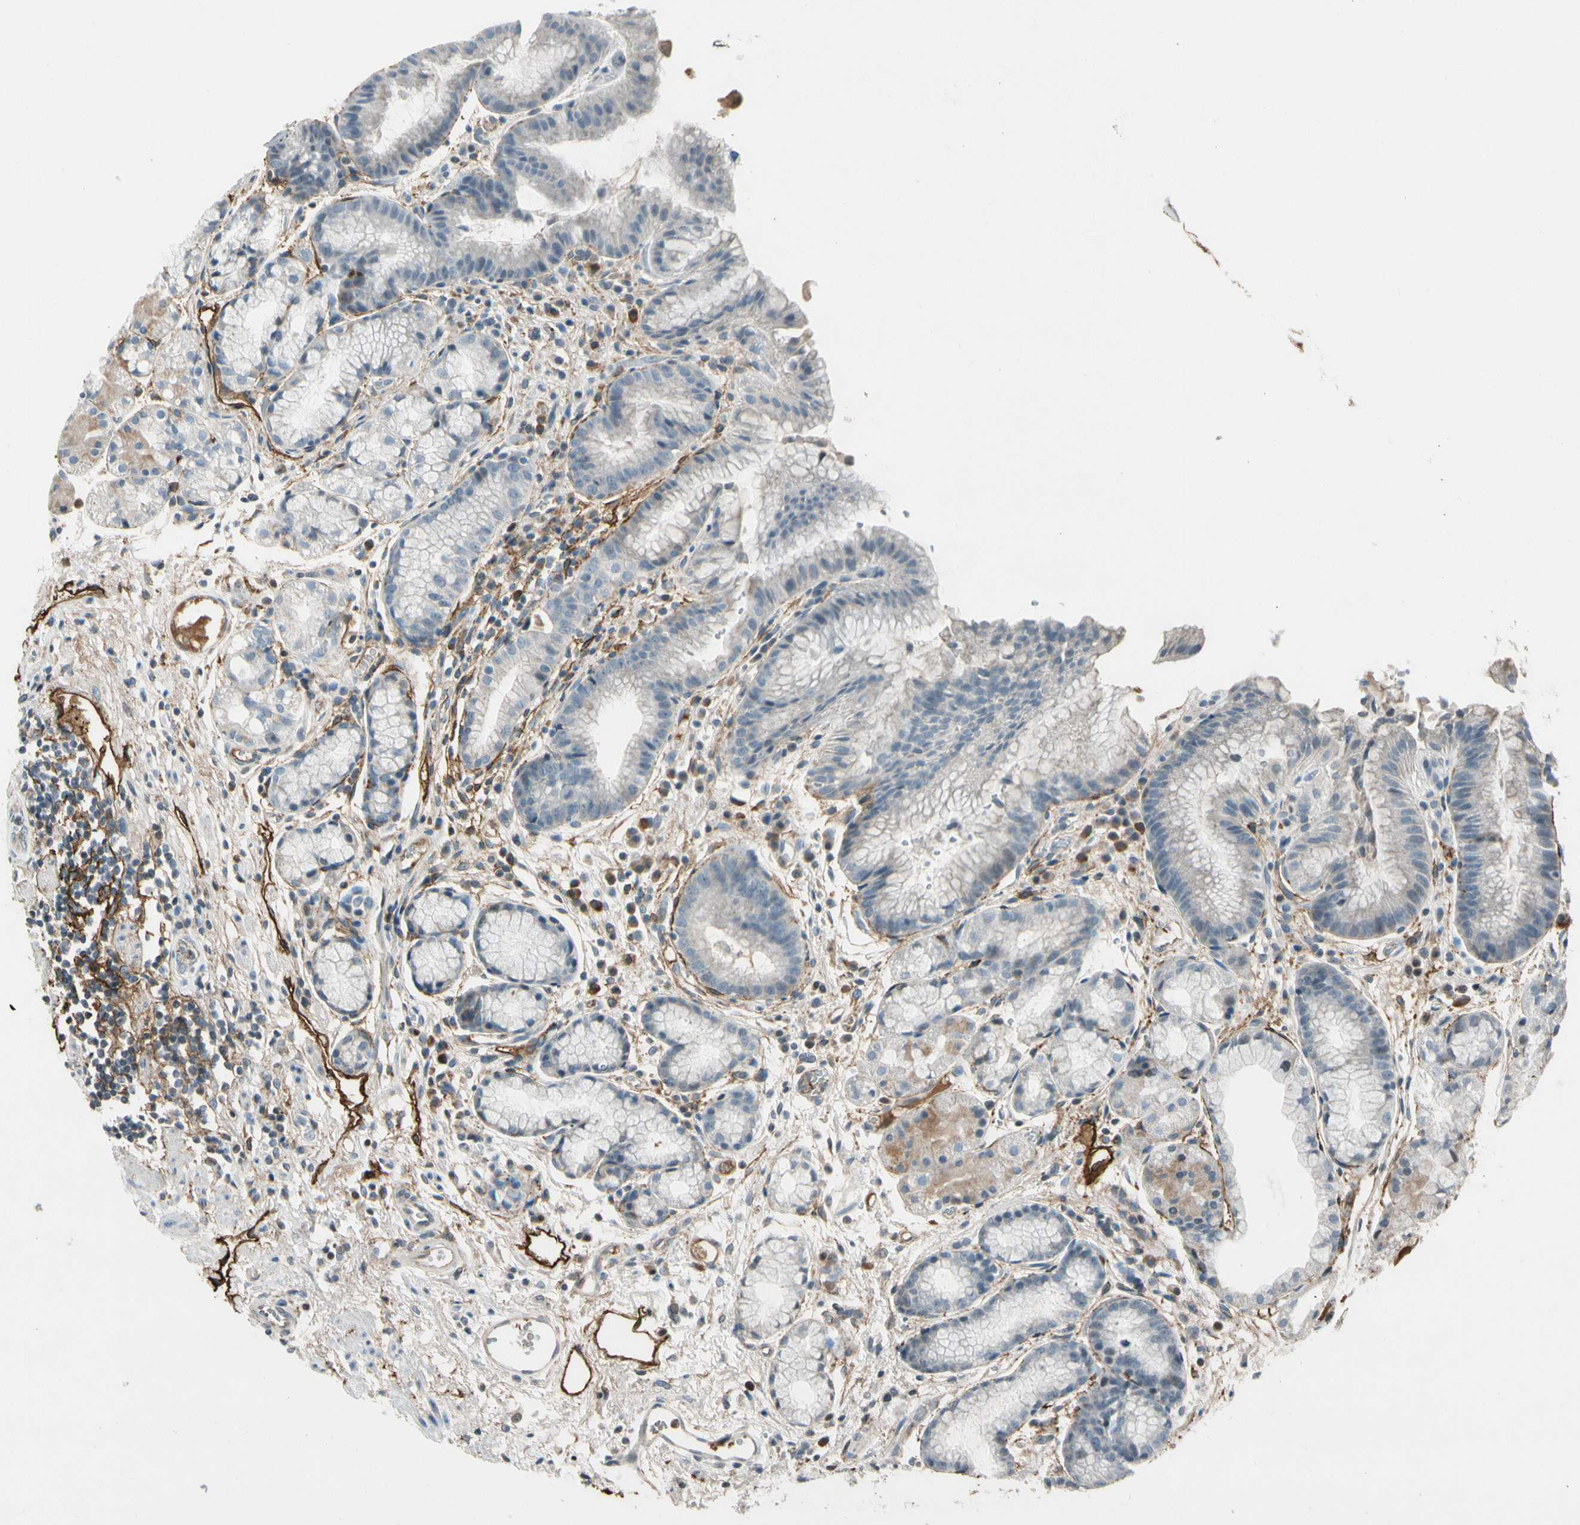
{"staining": {"intensity": "negative", "quantity": "none", "location": "none"}, "tissue": "stomach", "cell_type": "Glandular cells", "image_type": "normal", "snomed": [{"axis": "morphology", "description": "Normal tissue, NOS"}, {"axis": "topography", "description": "Stomach, upper"}], "caption": "DAB immunohistochemical staining of unremarkable human stomach displays no significant positivity in glandular cells. The staining was performed using DAB to visualize the protein expression in brown, while the nuclei were stained in blue with hematoxylin (Magnification: 20x).", "gene": "PDPN", "patient": {"sex": "male", "age": 72}}